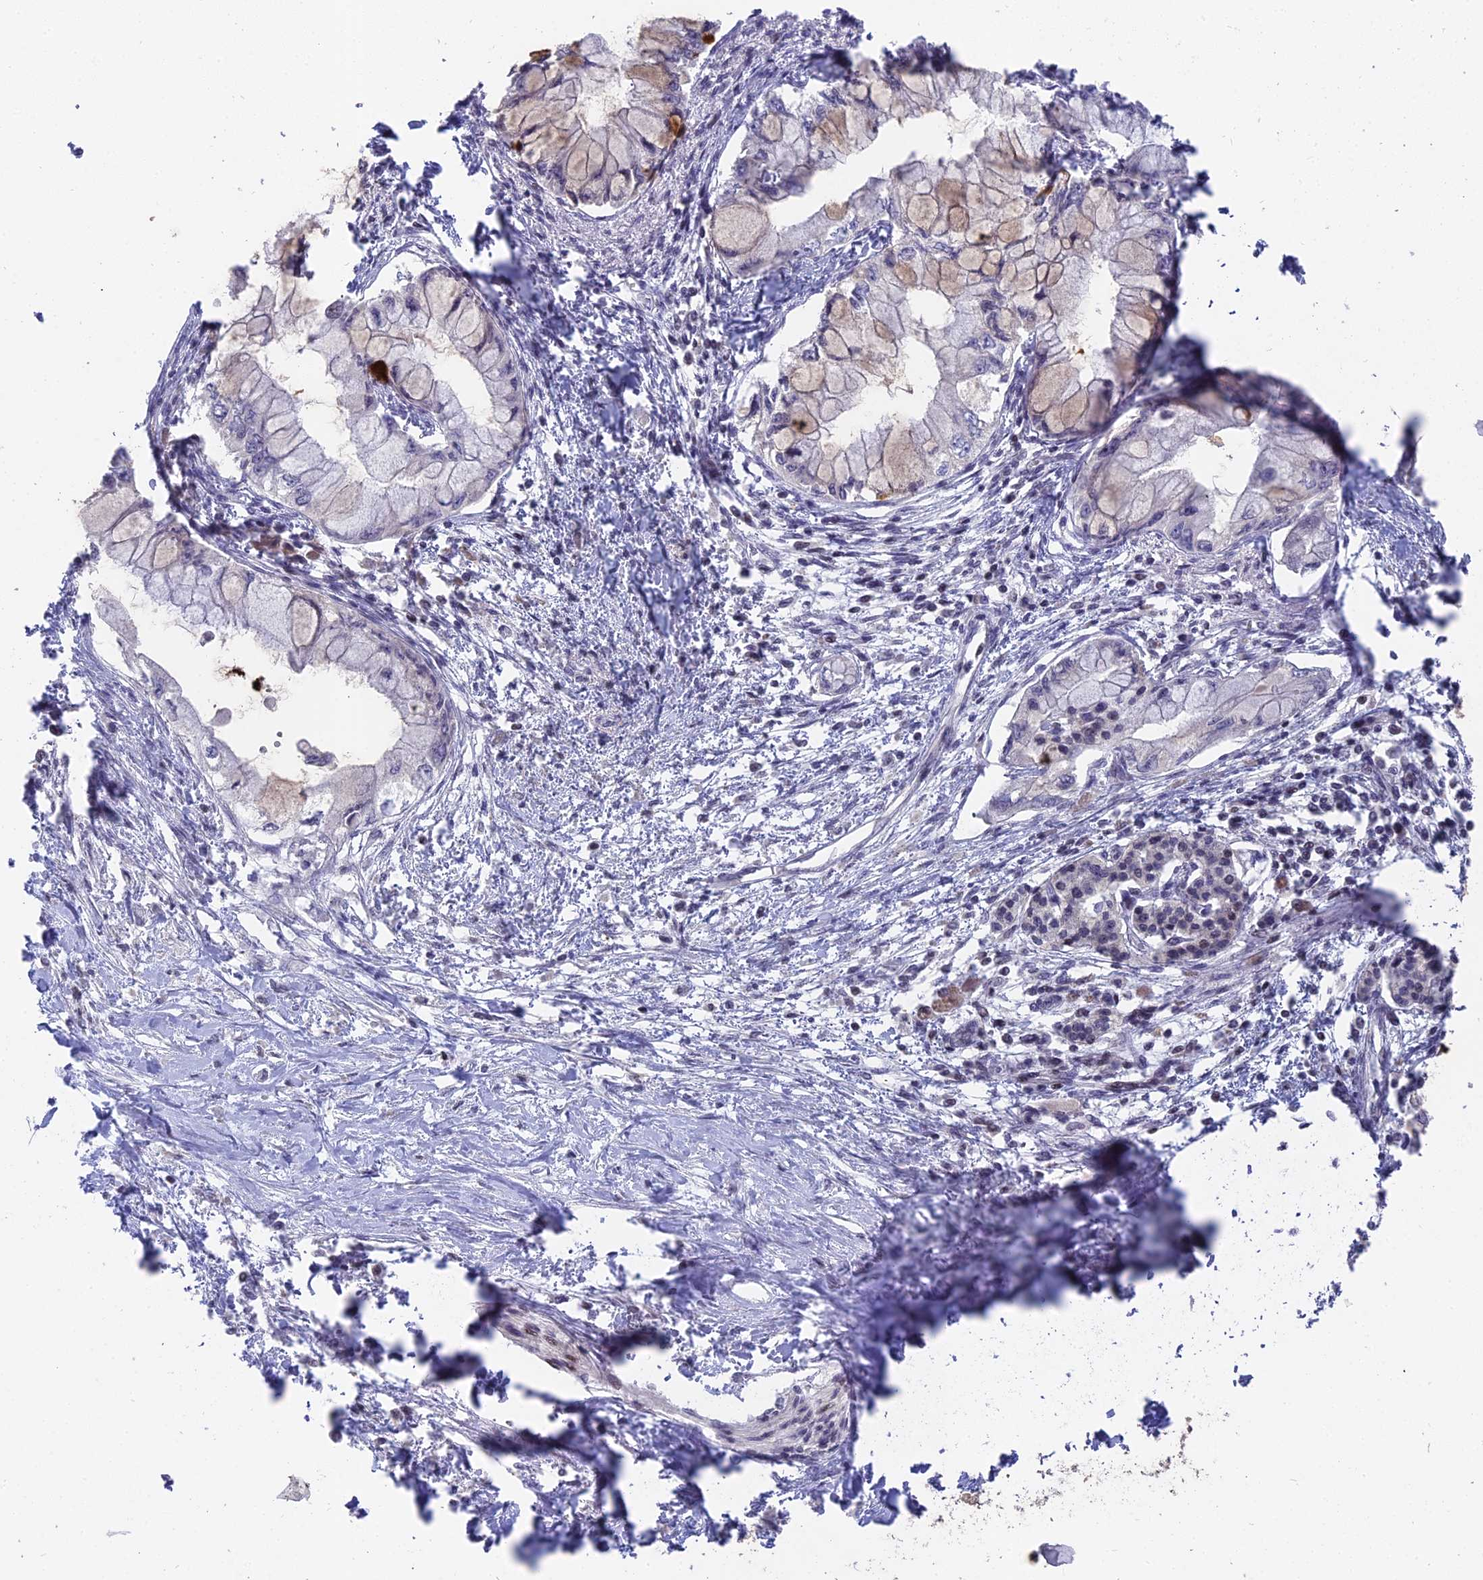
{"staining": {"intensity": "negative", "quantity": "none", "location": "none"}, "tissue": "pancreatic cancer", "cell_type": "Tumor cells", "image_type": "cancer", "snomed": [{"axis": "morphology", "description": "Adenocarcinoma, NOS"}, {"axis": "topography", "description": "Pancreas"}], "caption": "This is a image of immunohistochemistry (IHC) staining of pancreatic adenocarcinoma, which shows no expression in tumor cells.", "gene": "NR1H3", "patient": {"sex": "male", "age": 48}}